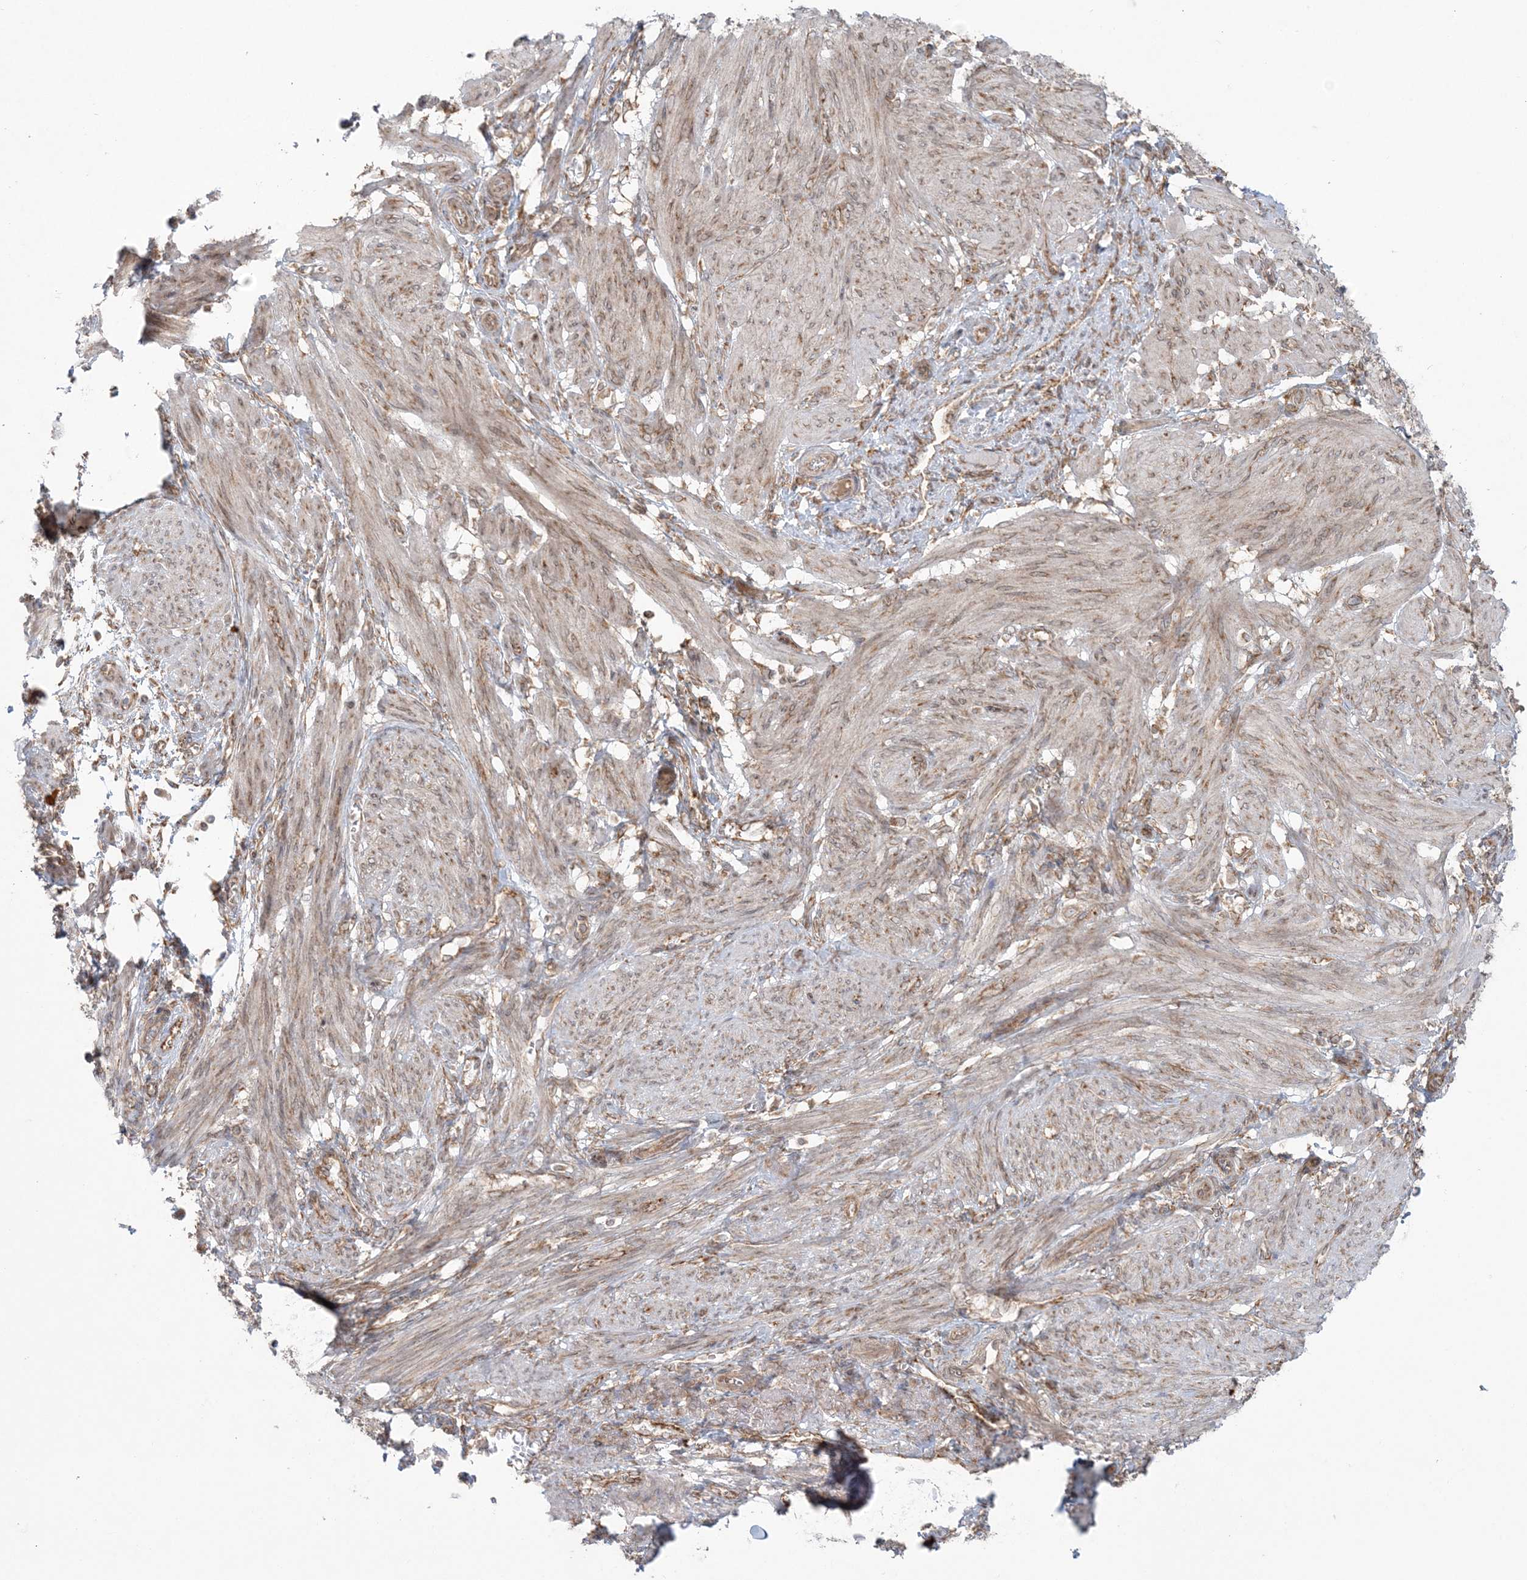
{"staining": {"intensity": "weak", "quantity": "25%-75%", "location": "cytoplasmic/membranous"}, "tissue": "smooth muscle", "cell_type": "Smooth muscle cells", "image_type": "normal", "snomed": [{"axis": "morphology", "description": "Normal tissue, NOS"}, {"axis": "topography", "description": "Smooth muscle"}], "caption": "DAB immunohistochemical staining of unremarkable smooth muscle exhibits weak cytoplasmic/membranous protein positivity in about 25%-75% of smooth muscle cells.", "gene": "UBXN4", "patient": {"sex": "female", "age": 39}}